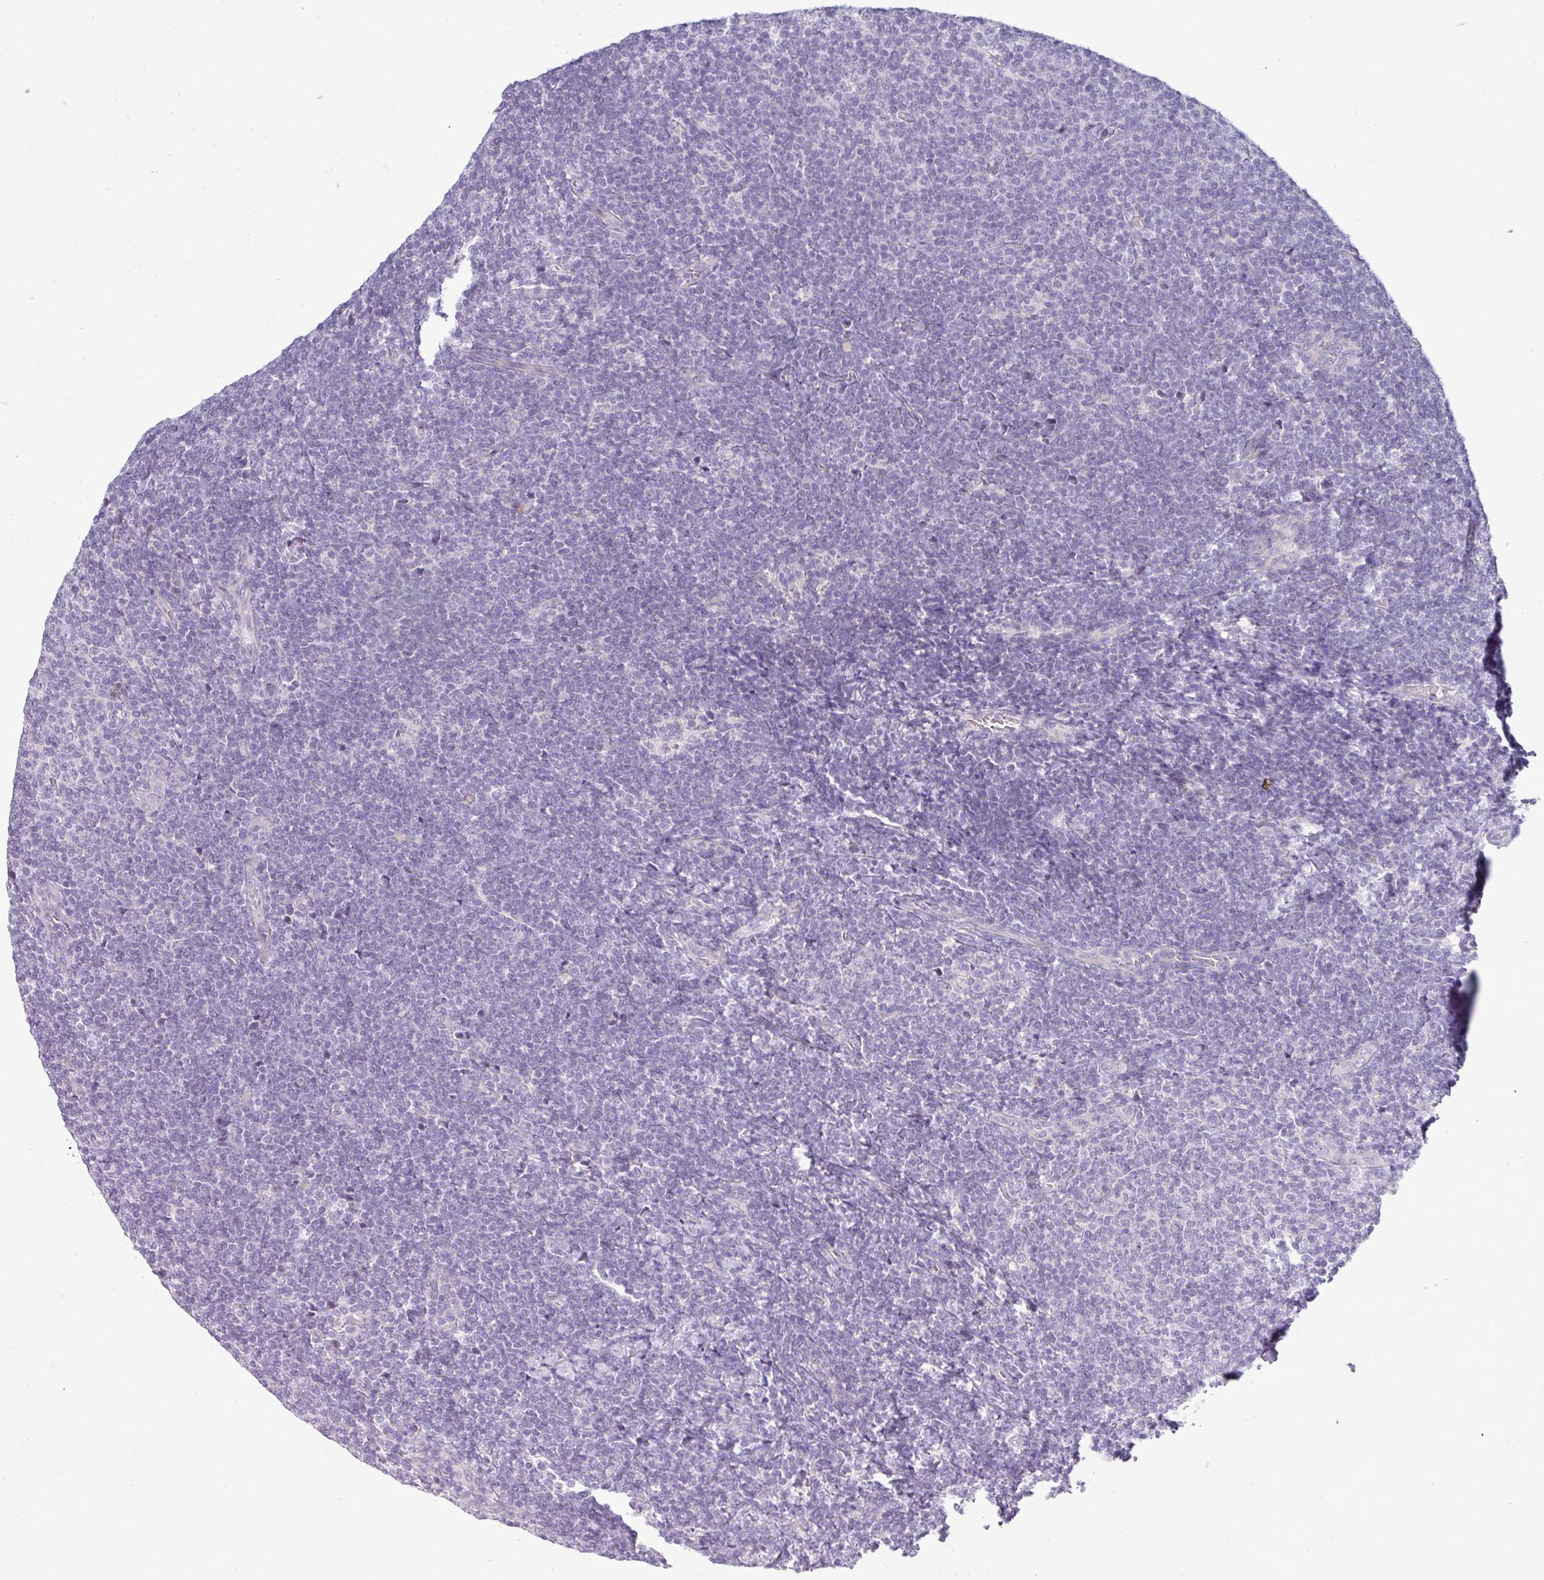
{"staining": {"intensity": "negative", "quantity": "none", "location": "none"}, "tissue": "lymphoma", "cell_type": "Tumor cells", "image_type": "cancer", "snomed": [{"axis": "morphology", "description": "Malignant lymphoma, non-Hodgkin's type, Low grade"}, {"axis": "topography", "description": "Lymph node"}], "caption": "Tumor cells are negative for brown protein staining in low-grade malignant lymphoma, non-Hodgkin's type.", "gene": "ASXL3", "patient": {"sex": "male", "age": 66}}